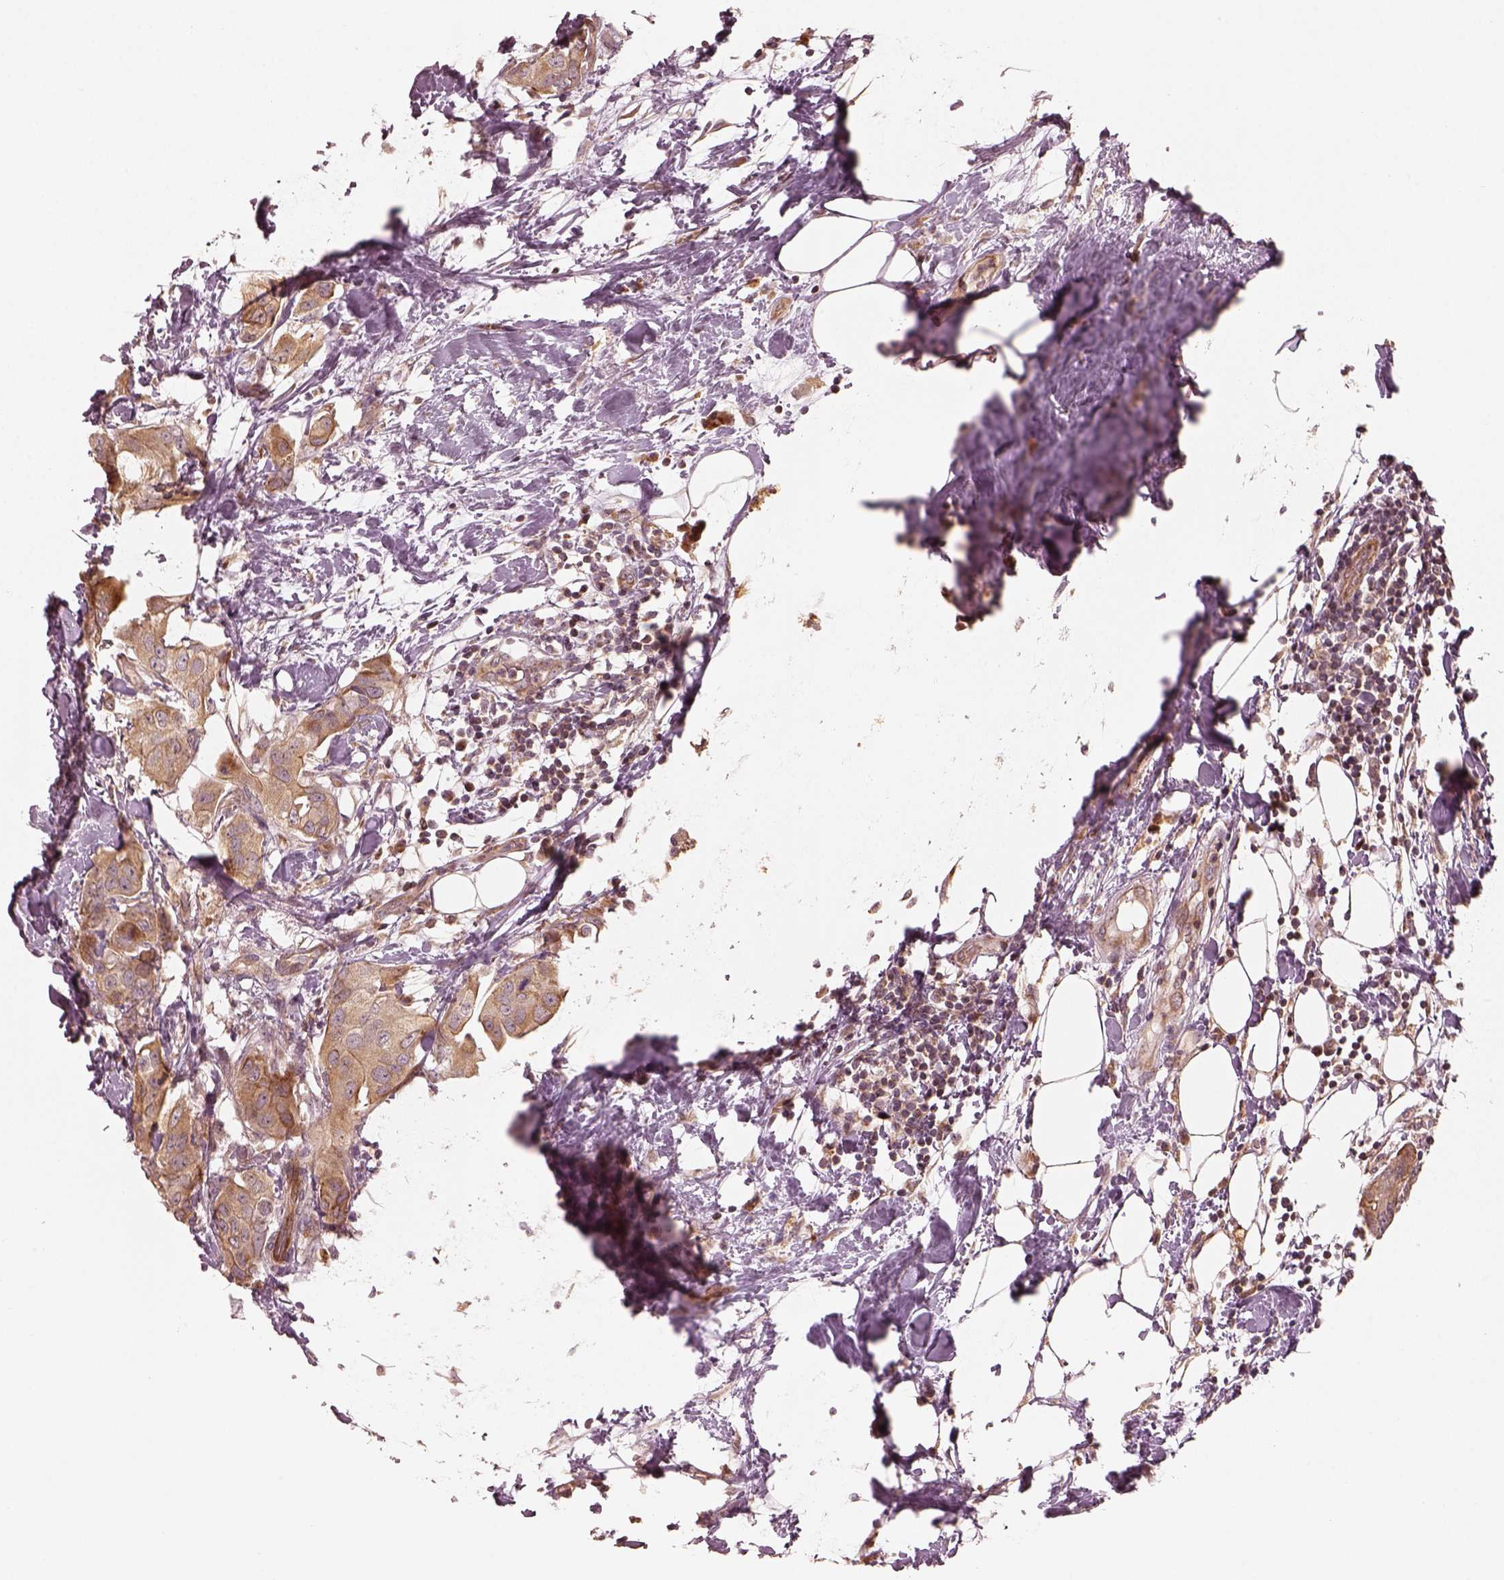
{"staining": {"intensity": "weak", "quantity": ">75%", "location": "cytoplasmic/membranous"}, "tissue": "breast cancer", "cell_type": "Tumor cells", "image_type": "cancer", "snomed": [{"axis": "morphology", "description": "Normal tissue, NOS"}, {"axis": "morphology", "description": "Duct carcinoma"}, {"axis": "topography", "description": "Breast"}], "caption": "This histopathology image demonstrates breast intraductal carcinoma stained with IHC to label a protein in brown. The cytoplasmic/membranous of tumor cells show weak positivity for the protein. Nuclei are counter-stained blue.", "gene": "SLC25A46", "patient": {"sex": "female", "age": 40}}